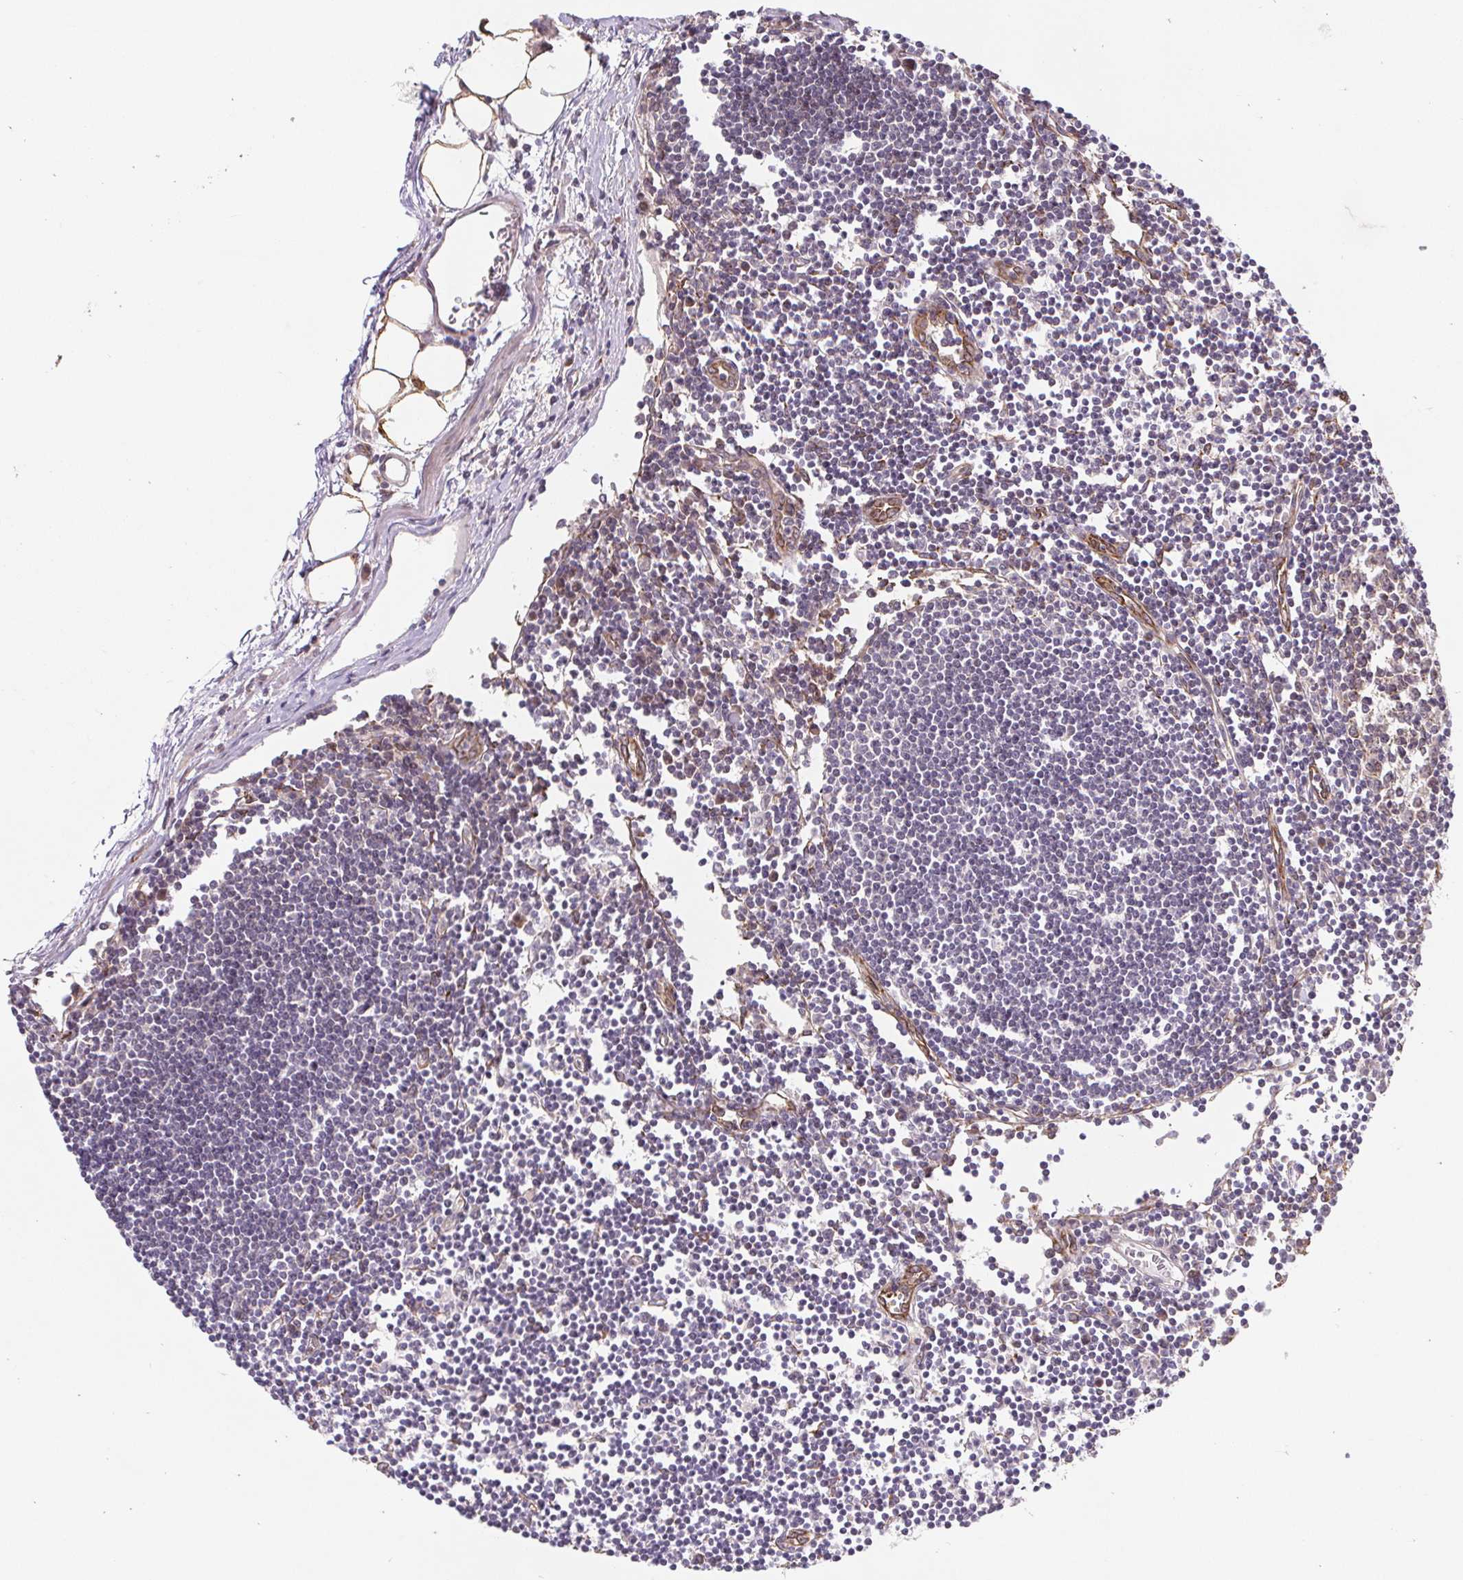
{"staining": {"intensity": "weak", "quantity": "<25%", "location": "cytoplasmic/membranous"}, "tissue": "lymph node", "cell_type": "Germinal center cells", "image_type": "normal", "snomed": [{"axis": "morphology", "description": "Normal tissue, NOS"}, {"axis": "topography", "description": "Lymph node"}], "caption": "Lymph node was stained to show a protein in brown. There is no significant staining in germinal center cells. (DAB (3,3'-diaminobenzidine) IHC visualized using brightfield microscopy, high magnification).", "gene": "LYPD5", "patient": {"sex": "female", "age": 65}}